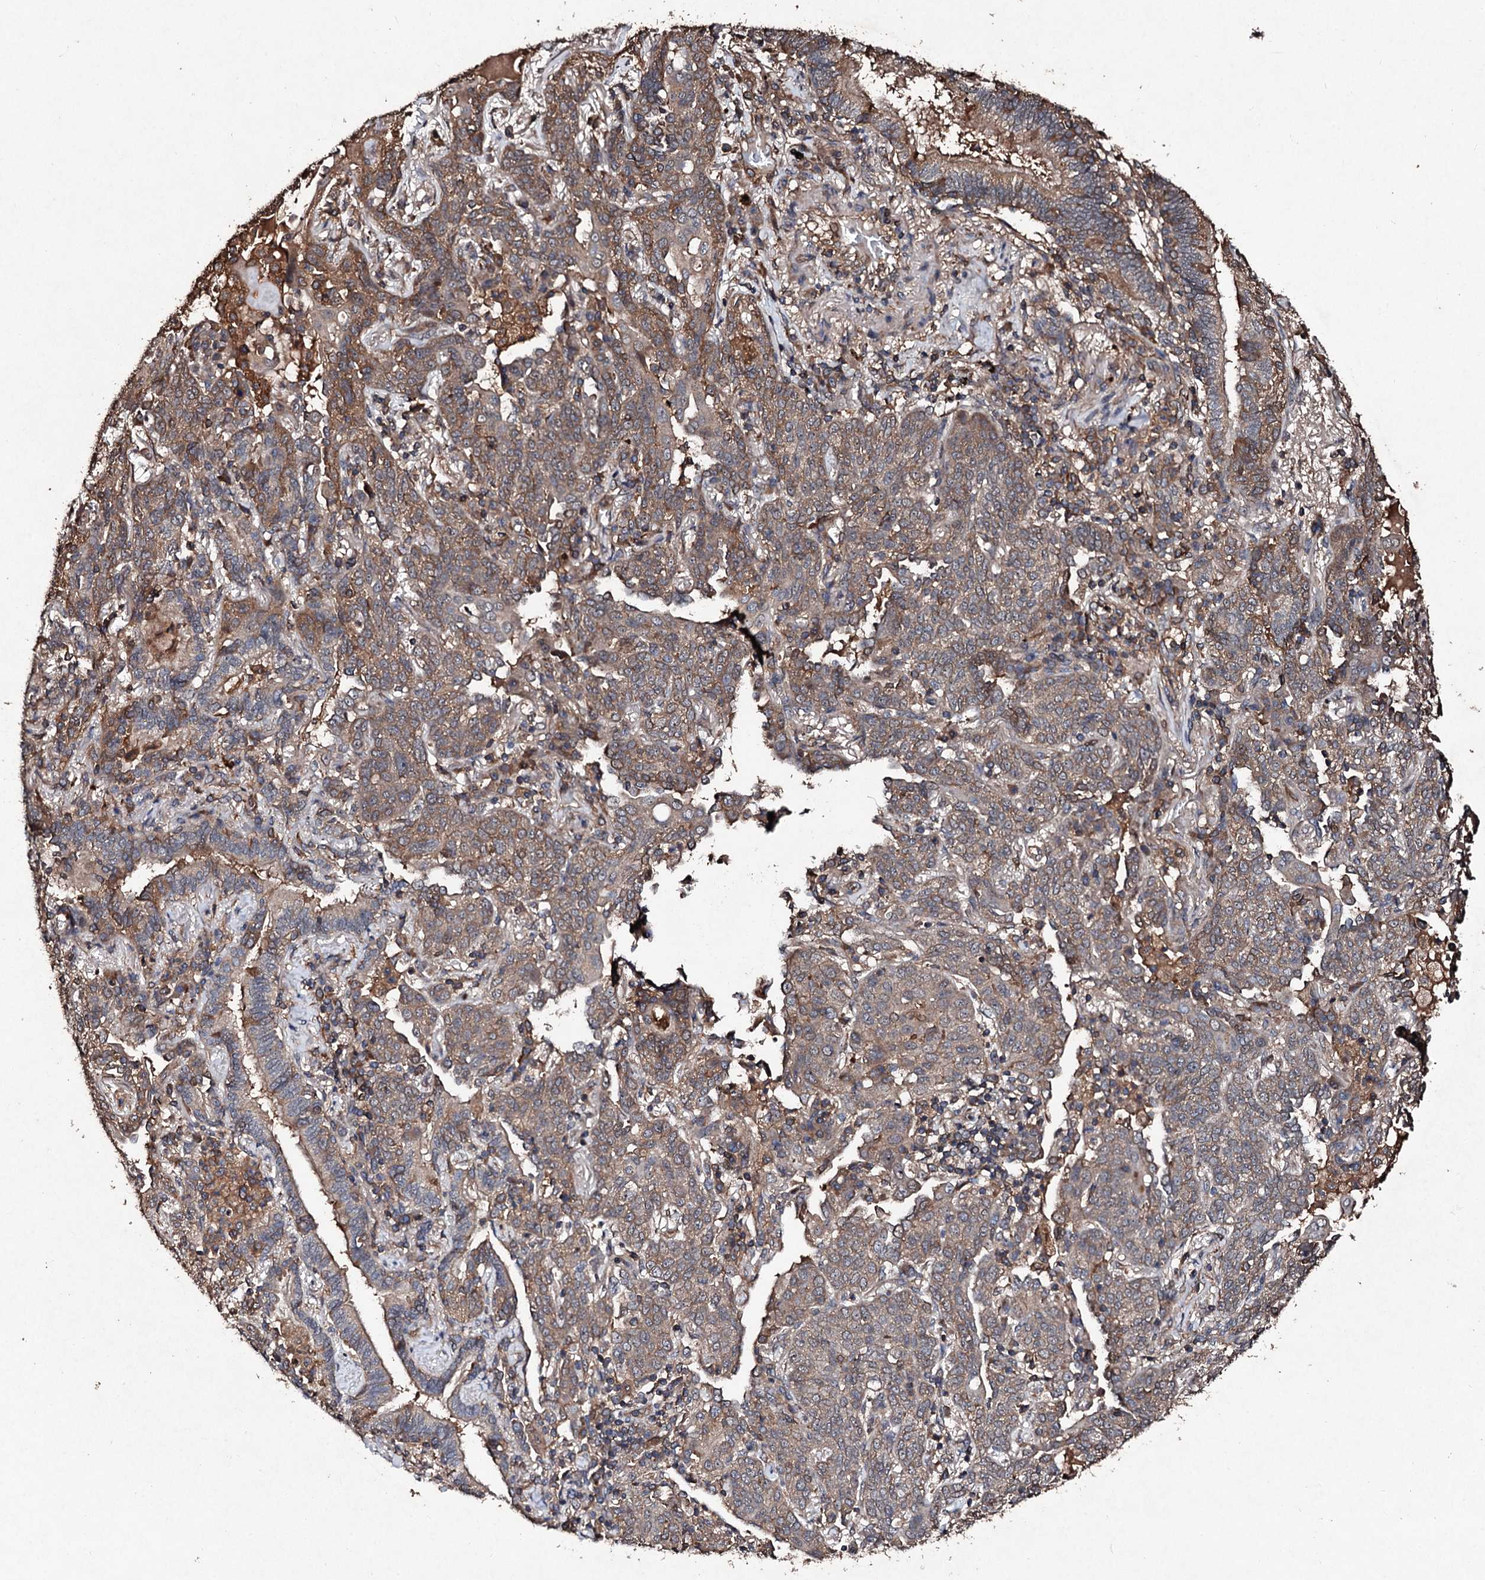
{"staining": {"intensity": "moderate", "quantity": ">75%", "location": "cytoplasmic/membranous"}, "tissue": "lung cancer", "cell_type": "Tumor cells", "image_type": "cancer", "snomed": [{"axis": "morphology", "description": "Squamous cell carcinoma, NOS"}, {"axis": "topography", "description": "Lung"}], "caption": "Tumor cells display moderate cytoplasmic/membranous staining in approximately >75% of cells in squamous cell carcinoma (lung).", "gene": "KERA", "patient": {"sex": "female", "age": 70}}